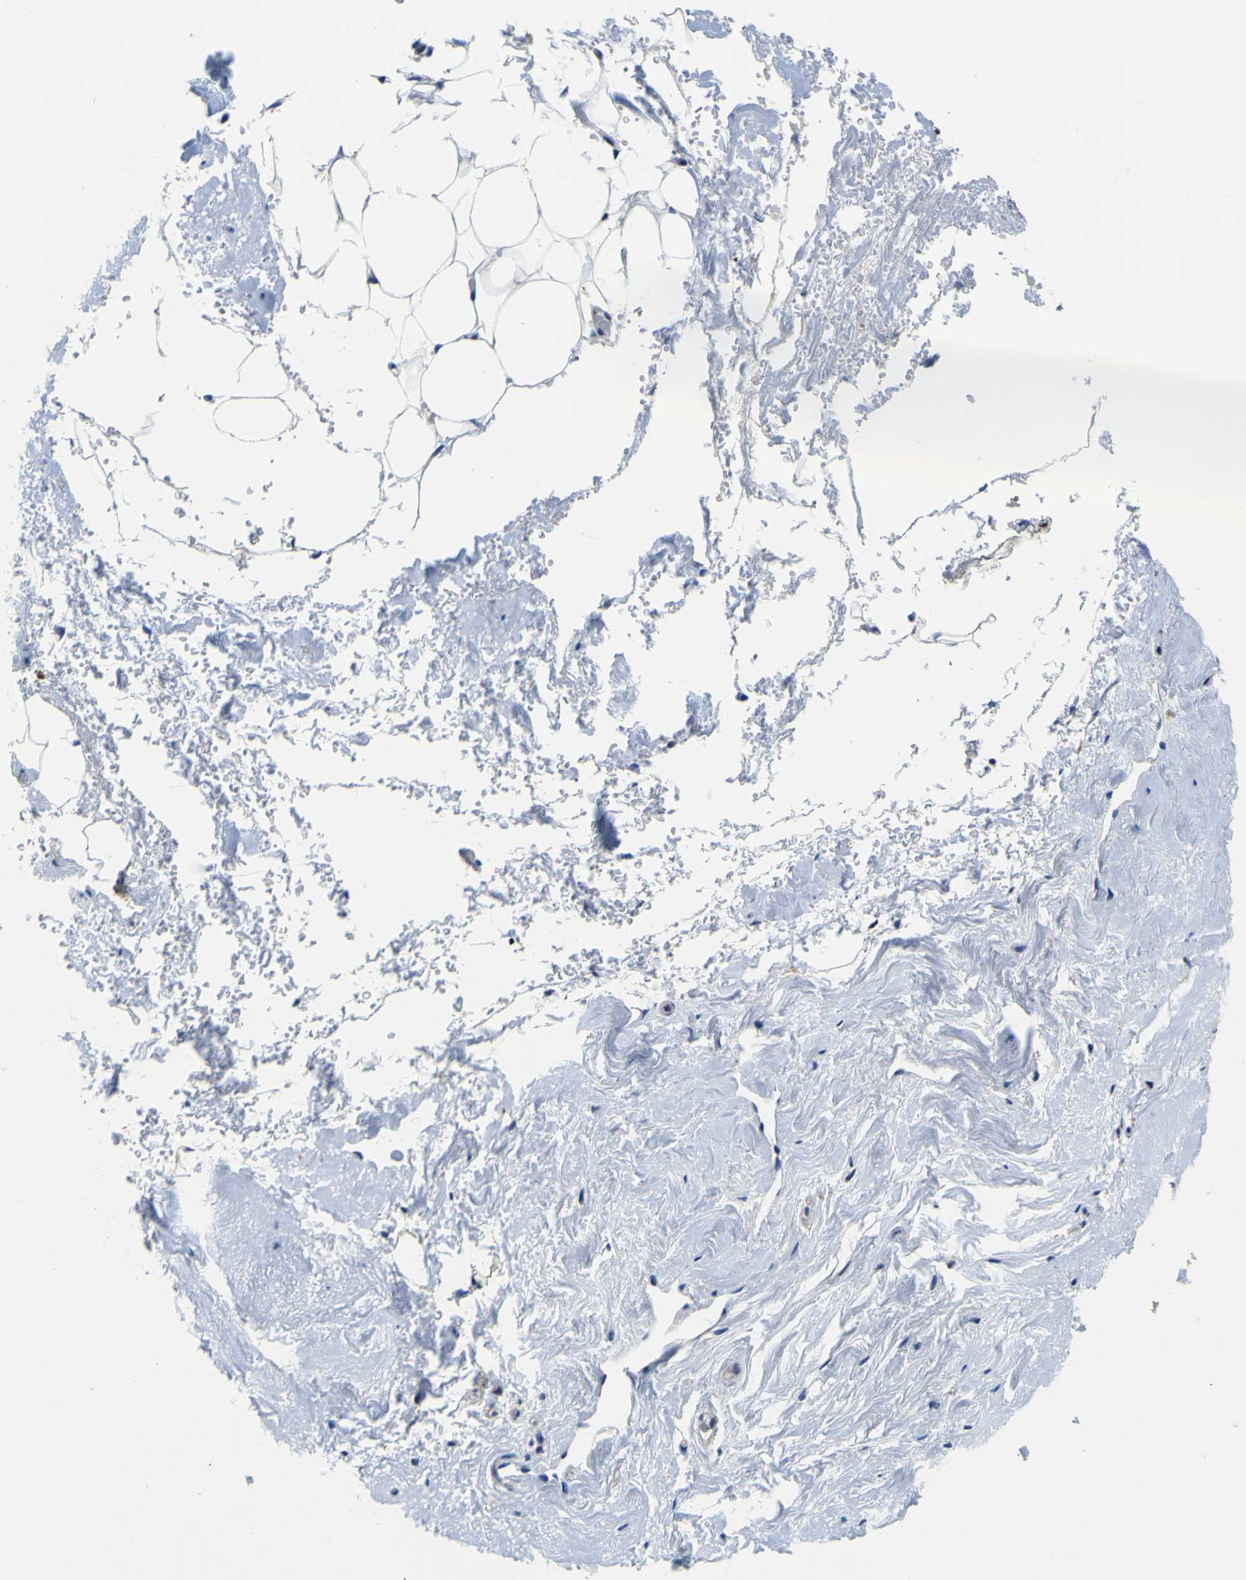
{"staining": {"intensity": "negative", "quantity": "none", "location": "none"}, "tissue": "breast", "cell_type": "Adipocytes", "image_type": "normal", "snomed": [{"axis": "morphology", "description": "Normal tissue, NOS"}, {"axis": "topography", "description": "Breast"}], "caption": "Image shows no protein positivity in adipocytes of unremarkable breast. (DAB immunohistochemistry (IHC), high magnification).", "gene": "TNIK", "patient": {"sex": "female", "age": 75}}